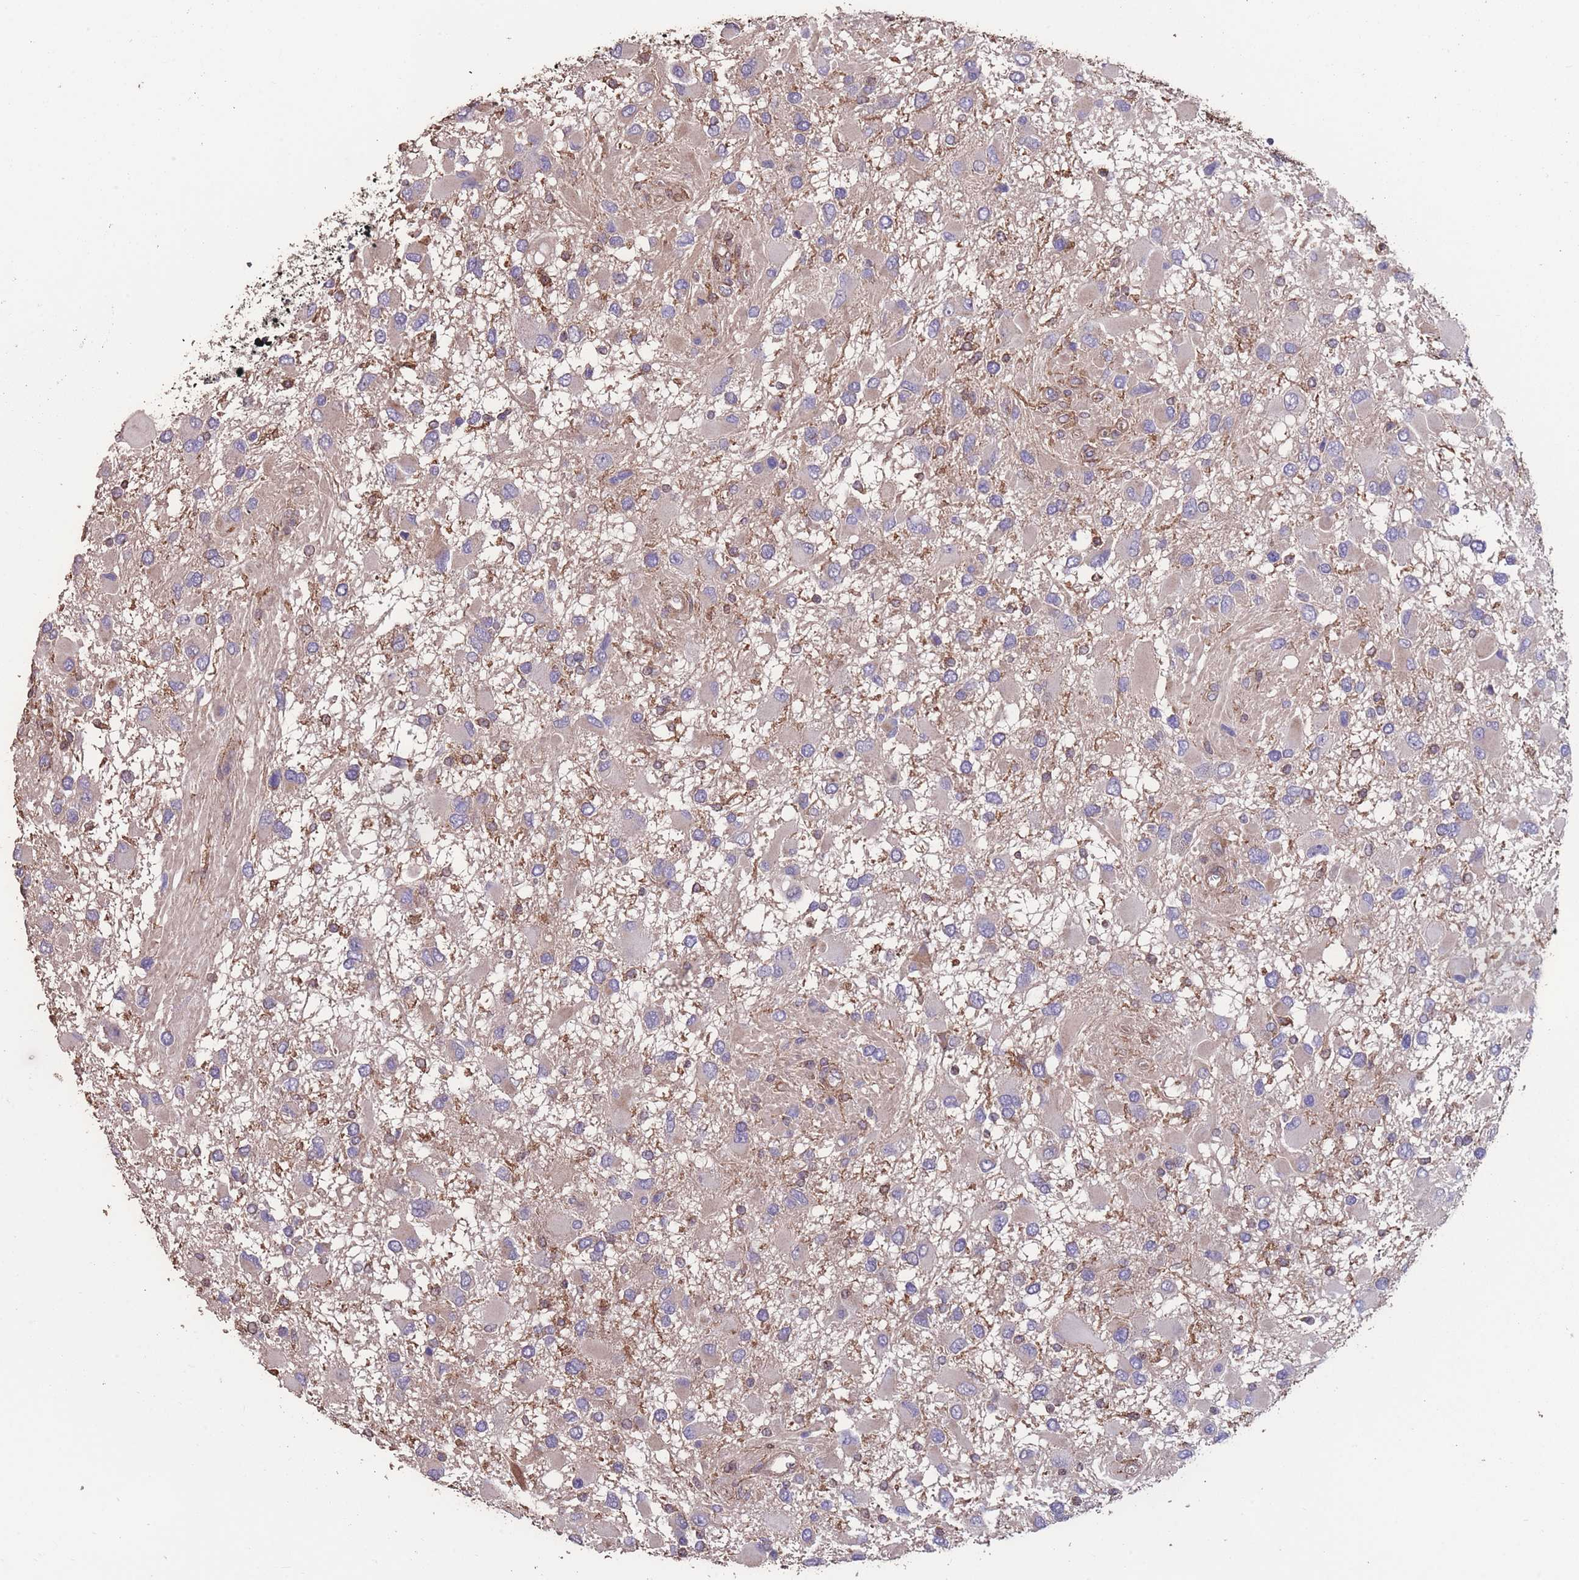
{"staining": {"intensity": "negative", "quantity": "none", "location": "none"}, "tissue": "glioma", "cell_type": "Tumor cells", "image_type": "cancer", "snomed": [{"axis": "morphology", "description": "Glioma, malignant, High grade"}, {"axis": "topography", "description": "Brain"}], "caption": "Glioma was stained to show a protein in brown. There is no significant positivity in tumor cells. (DAB (3,3'-diaminobenzidine) IHC, high magnification).", "gene": "NUDT21", "patient": {"sex": "male", "age": 53}}